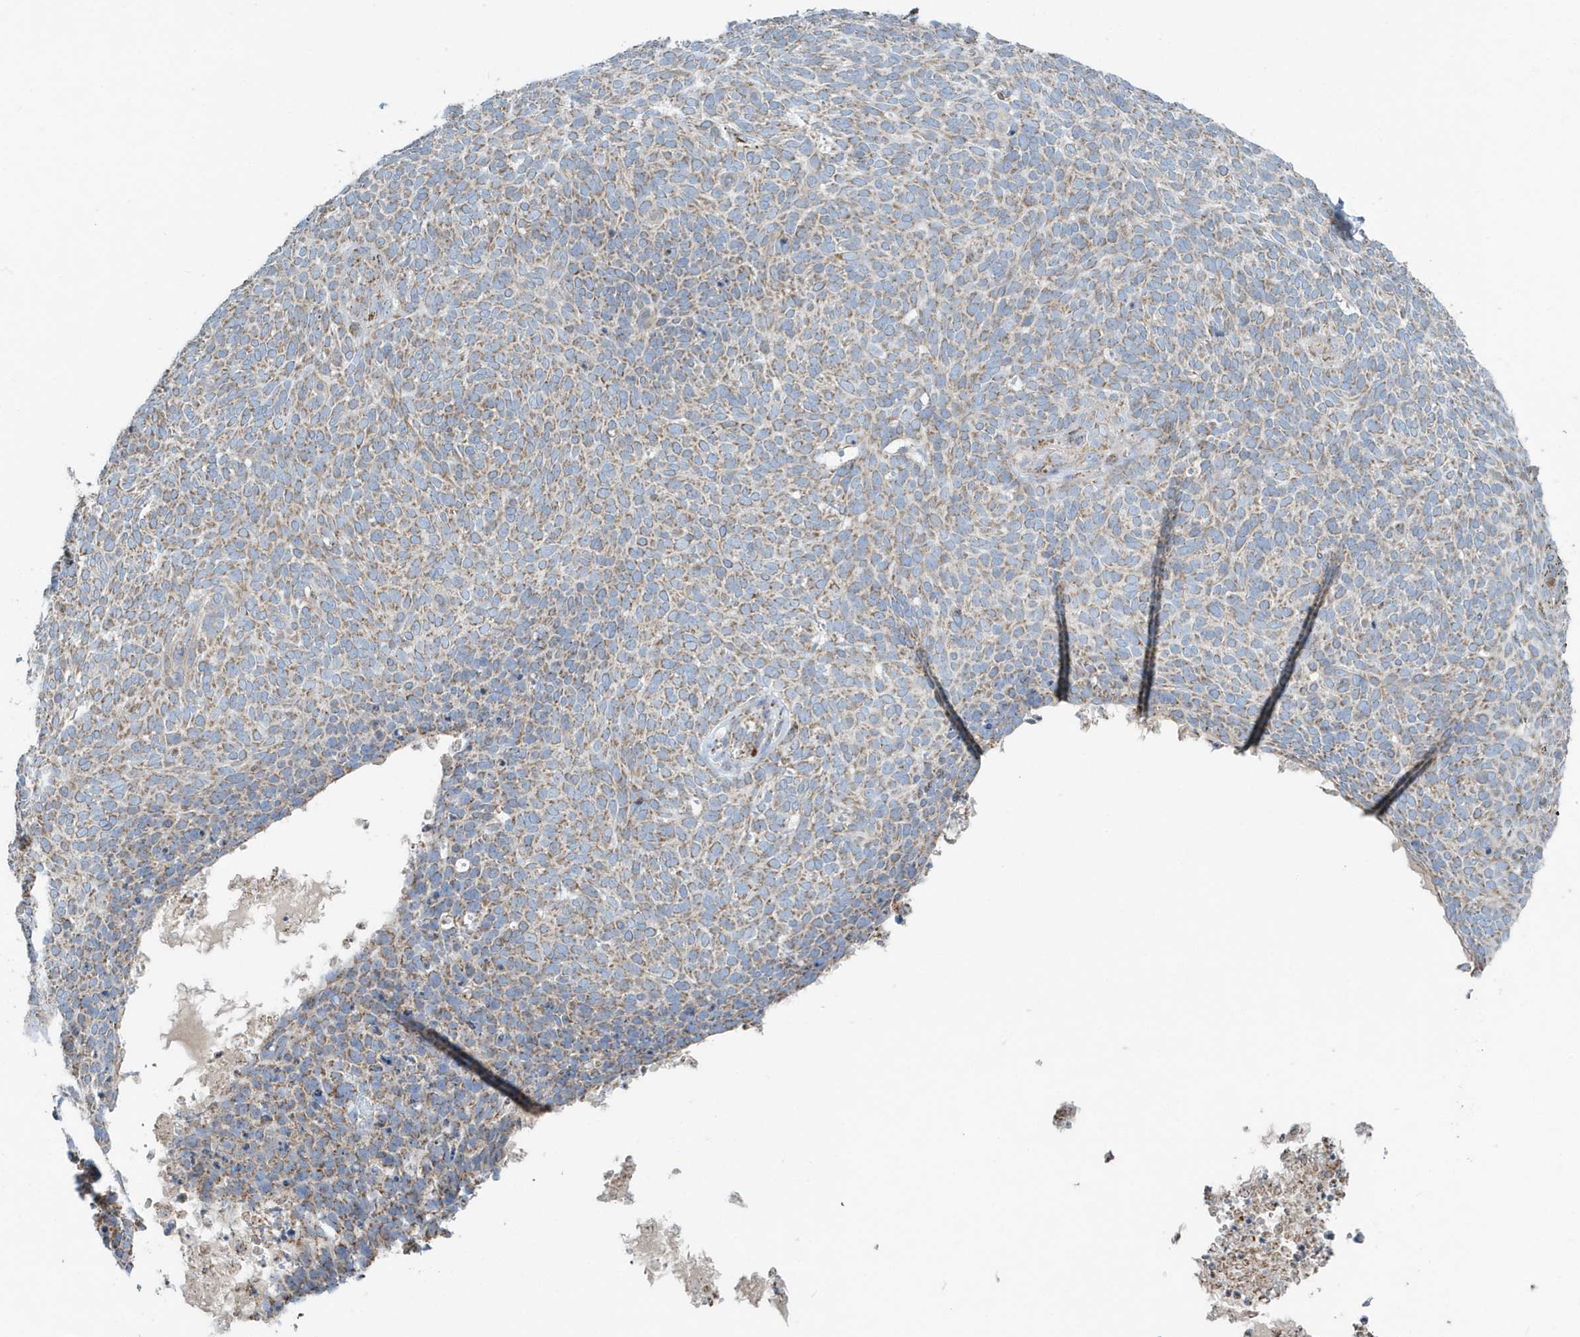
{"staining": {"intensity": "moderate", "quantity": ">75%", "location": "cytoplasmic/membranous"}, "tissue": "skin cancer", "cell_type": "Tumor cells", "image_type": "cancer", "snomed": [{"axis": "morphology", "description": "Squamous cell carcinoma, NOS"}, {"axis": "topography", "description": "Skin"}], "caption": "Moderate cytoplasmic/membranous expression is seen in approximately >75% of tumor cells in squamous cell carcinoma (skin).", "gene": "RAB11FIP3", "patient": {"sex": "female", "age": 90}}